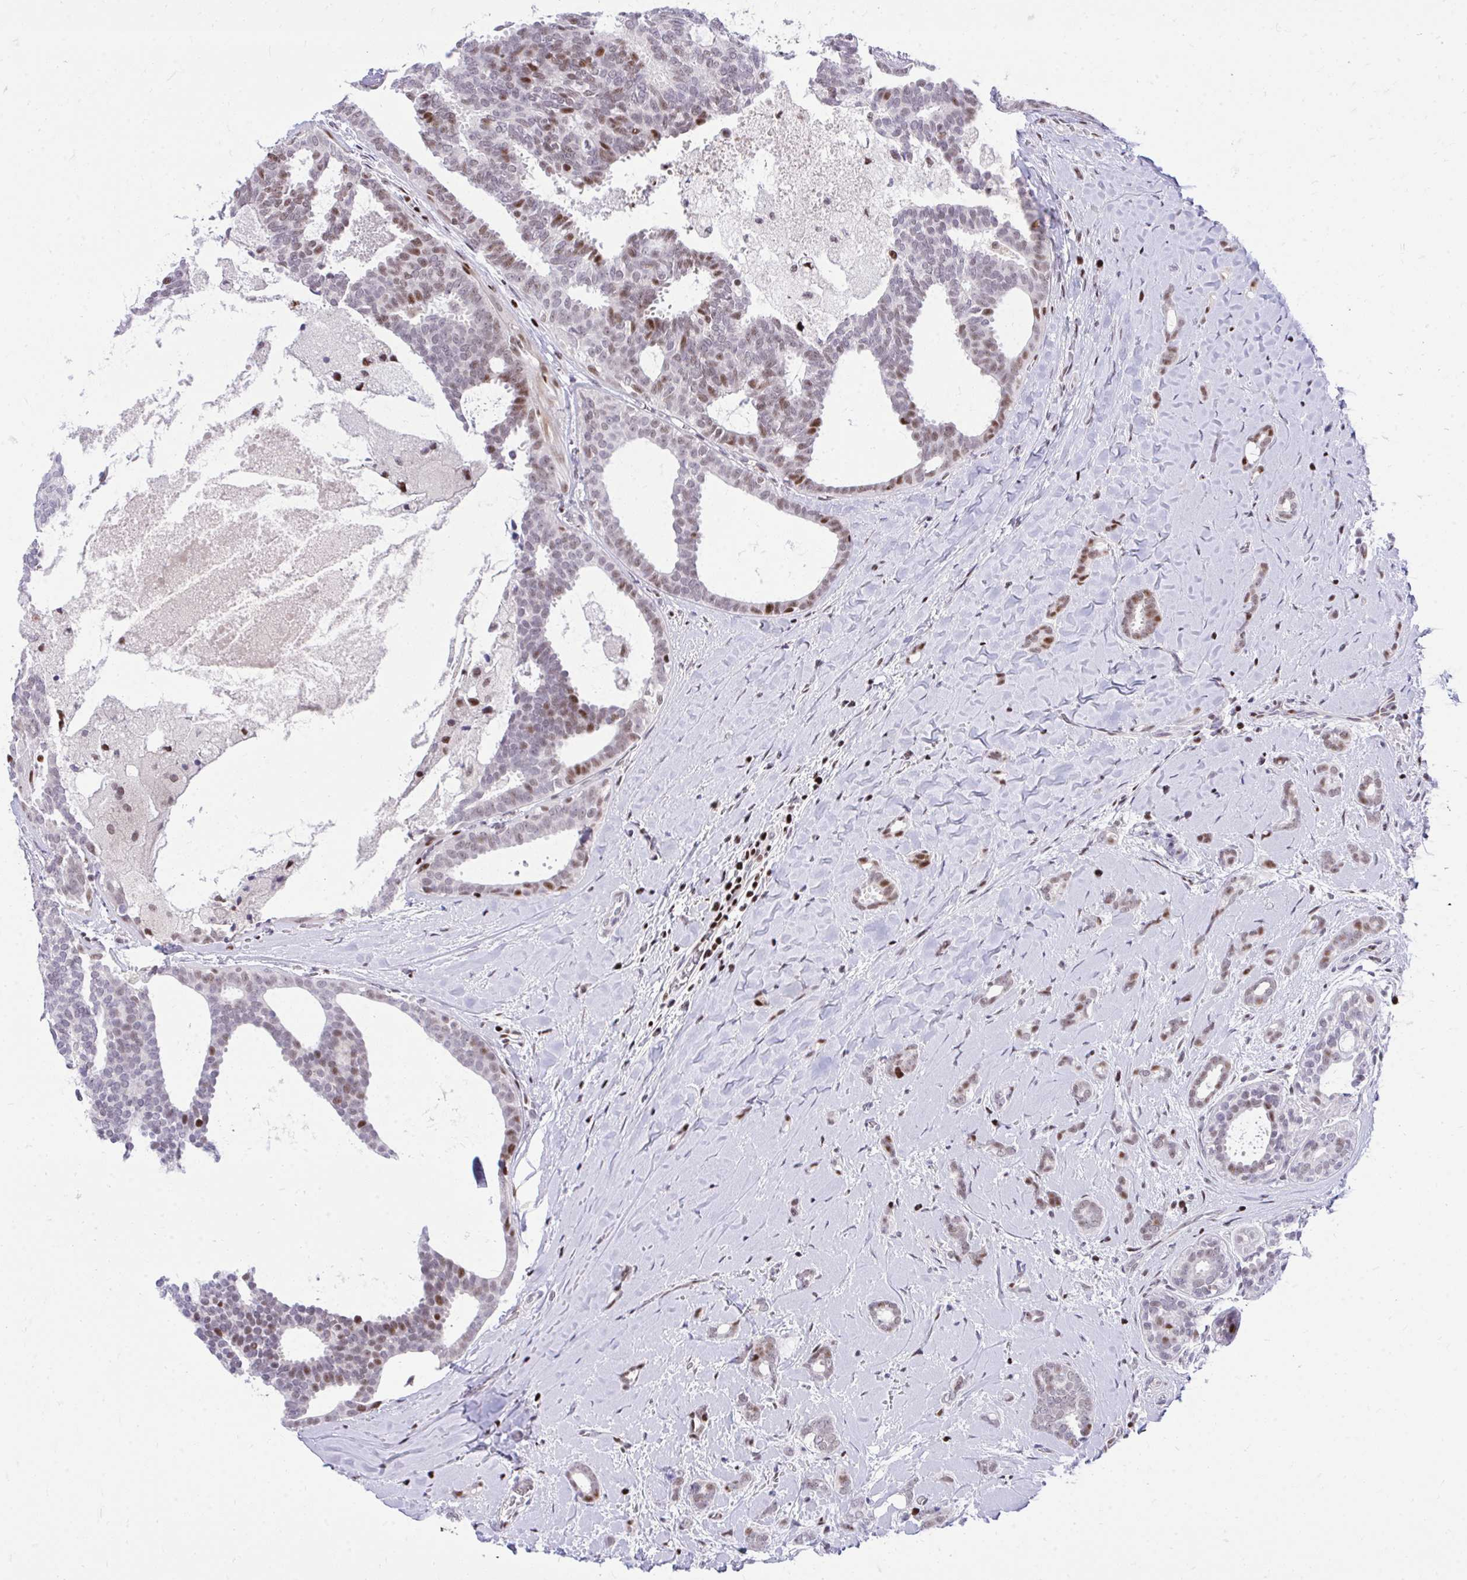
{"staining": {"intensity": "moderate", "quantity": "25%-75%", "location": "nuclear"}, "tissue": "breast cancer", "cell_type": "Tumor cells", "image_type": "cancer", "snomed": [{"axis": "morphology", "description": "Intraductal carcinoma, in situ"}, {"axis": "morphology", "description": "Duct carcinoma"}, {"axis": "morphology", "description": "Lobular carcinoma, in situ"}, {"axis": "topography", "description": "Breast"}], "caption": "Tumor cells exhibit moderate nuclear expression in about 25%-75% of cells in breast lobular carcinoma in situ.", "gene": "C14orf39", "patient": {"sex": "female", "age": 44}}